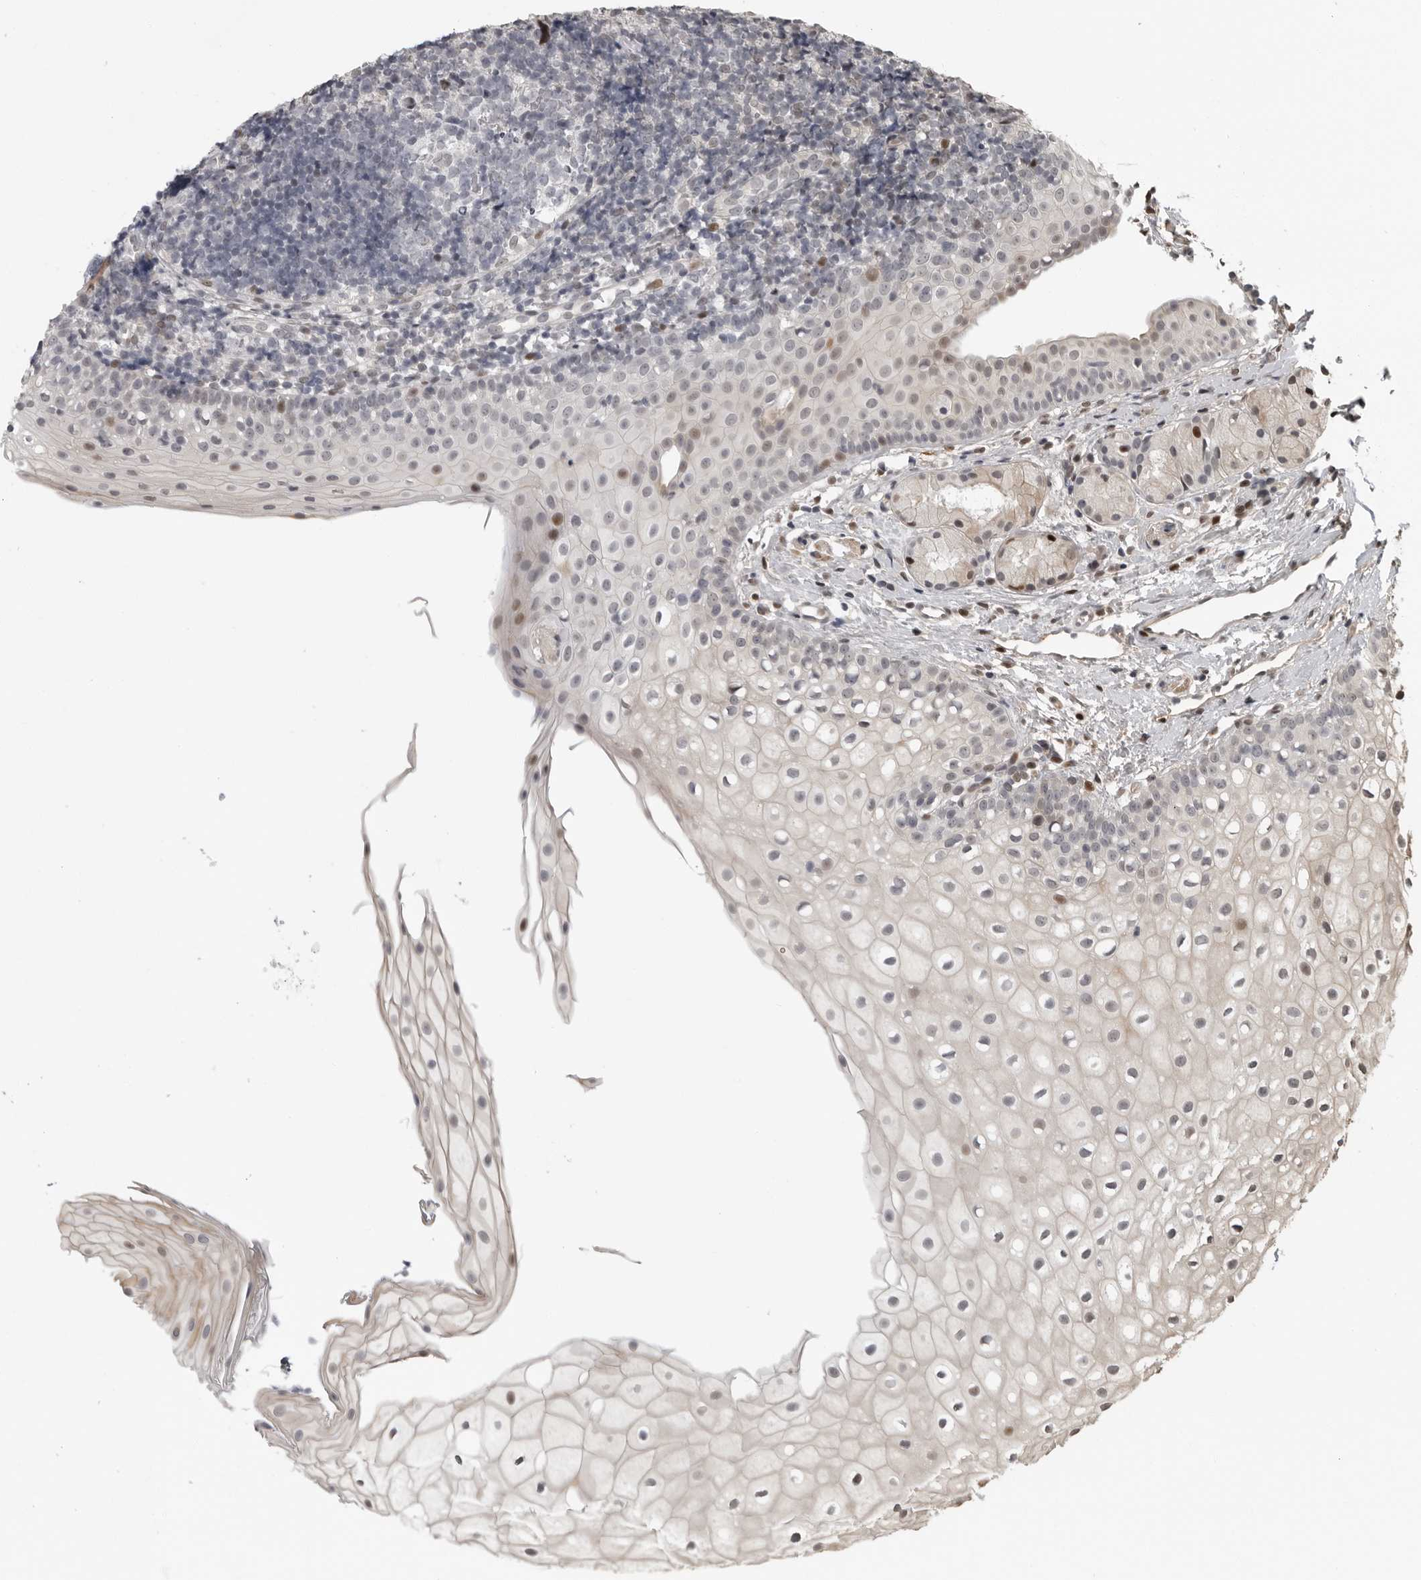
{"staining": {"intensity": "moderate", "quantity": "<25%", "location": "nuclear"}, "tissue": "oral mucosa", "cell_type": "Squamous epithelial cells", "image_type": "normal", "snomed": [{"axis": "morphology", "description": "Normal tissue, NOS"}, {"axis": "topography", "description": "Oral tissue"}], "caption": "An immunohistochemistry (IHC) histopathology image of benign tissue is shown. Protein staining in brown labels moderate nuclear positivity in oral mucosa within squamous epithelial cells. (brown staining indicates protein expression, while blue staining denotes nuclei).", "gene": "PRRX2", "patient": {"sex": "male", "age": 28}}